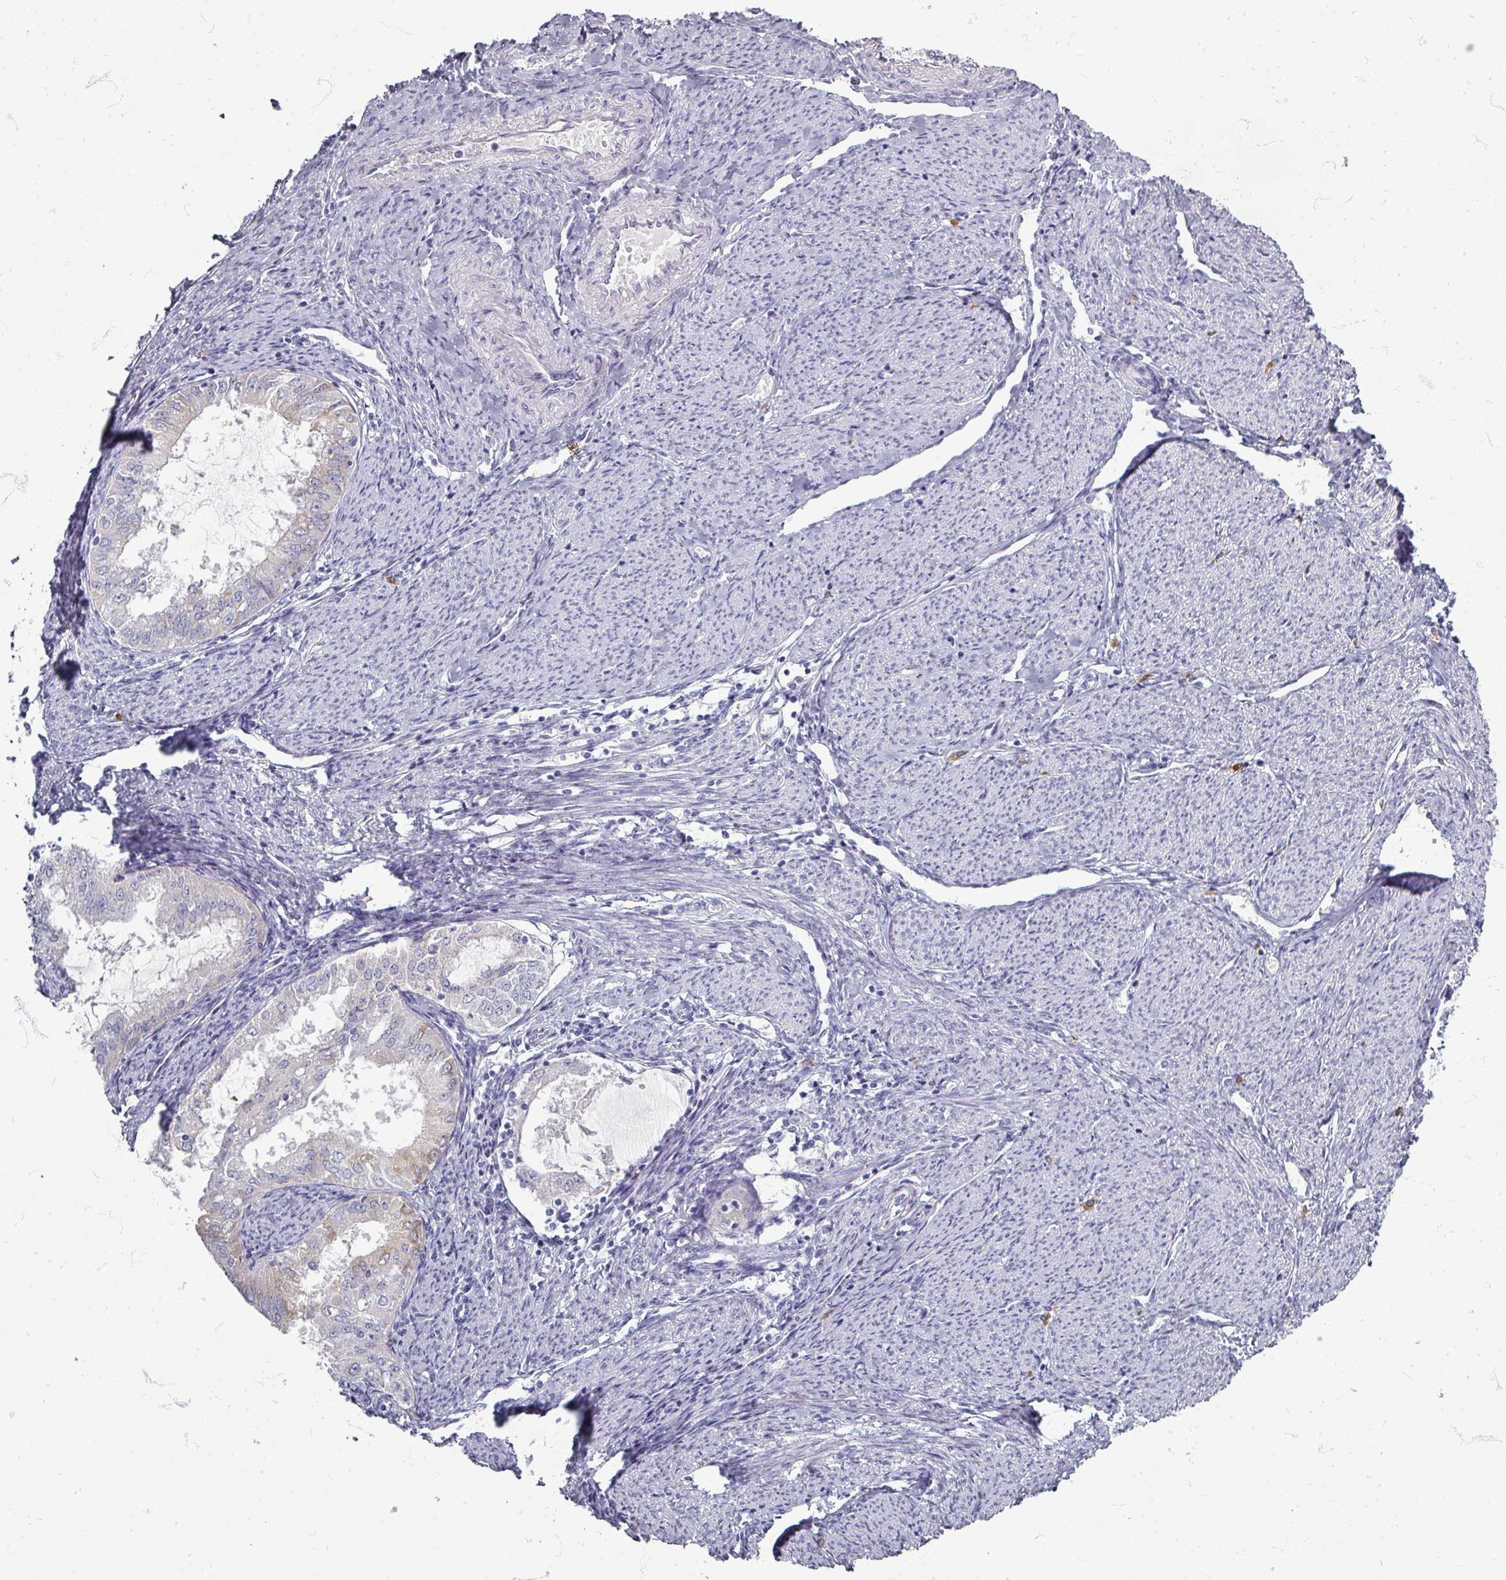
{"staining": {"intensity": "negative", "quantity": "none", "location": "none"}, "tissue": "endometrial cancer", "cell_type": "Tumor cells", "image_type": "cancer", "snomed": [{"axis": "morphology", "description": "Adenocarcinoma, NOS"}, {"axis": "topography", "description": "Endometrium"}], "caption": "A micrograph of human endometrial cancer is negative for staining in tumor cells.", "gene": "ZNF878", "patient": {"sex": "female", "age": 70}}